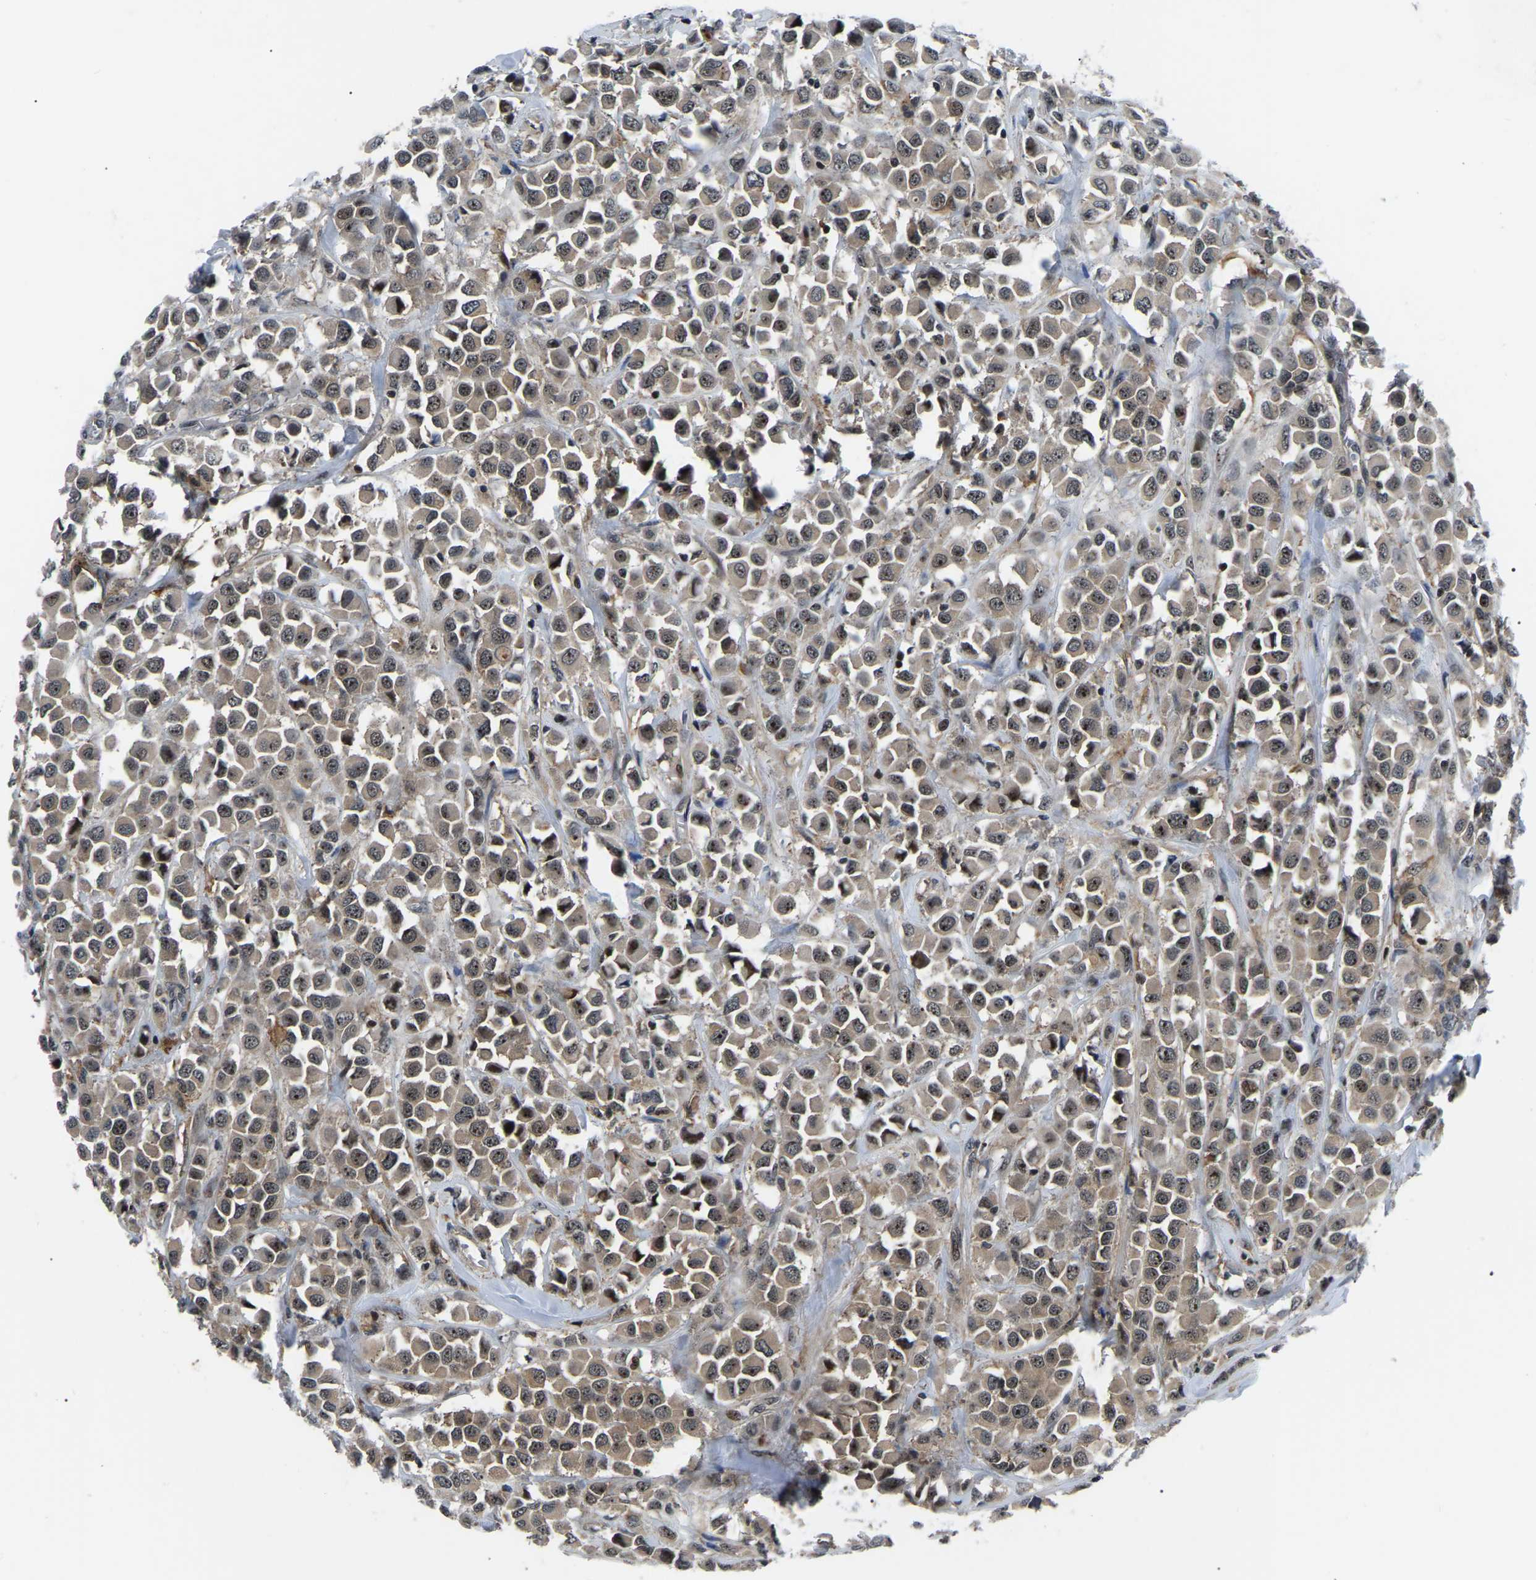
{"staining": {"intensity": "moderate", "quantity": ">75%", "location": "cytoplasmic/membranous,nuclear"}, "tissue": "breast cancer", "cell_type": "Tumor cells", "image_type": "cancer", "snomed": [{"axis": "morphology", "description": "Duct carcinoma"}, {"axis": "topography", "description": "Breast"}], "caption": "A brown stain highlights moderate cytoplasmic/membranous and nuclear positivity of a protein in invasive ductal carcinoma (breast) tumor cells.", "gene": "RRP1B", "patient": {"sex": "female", "age": 61}}